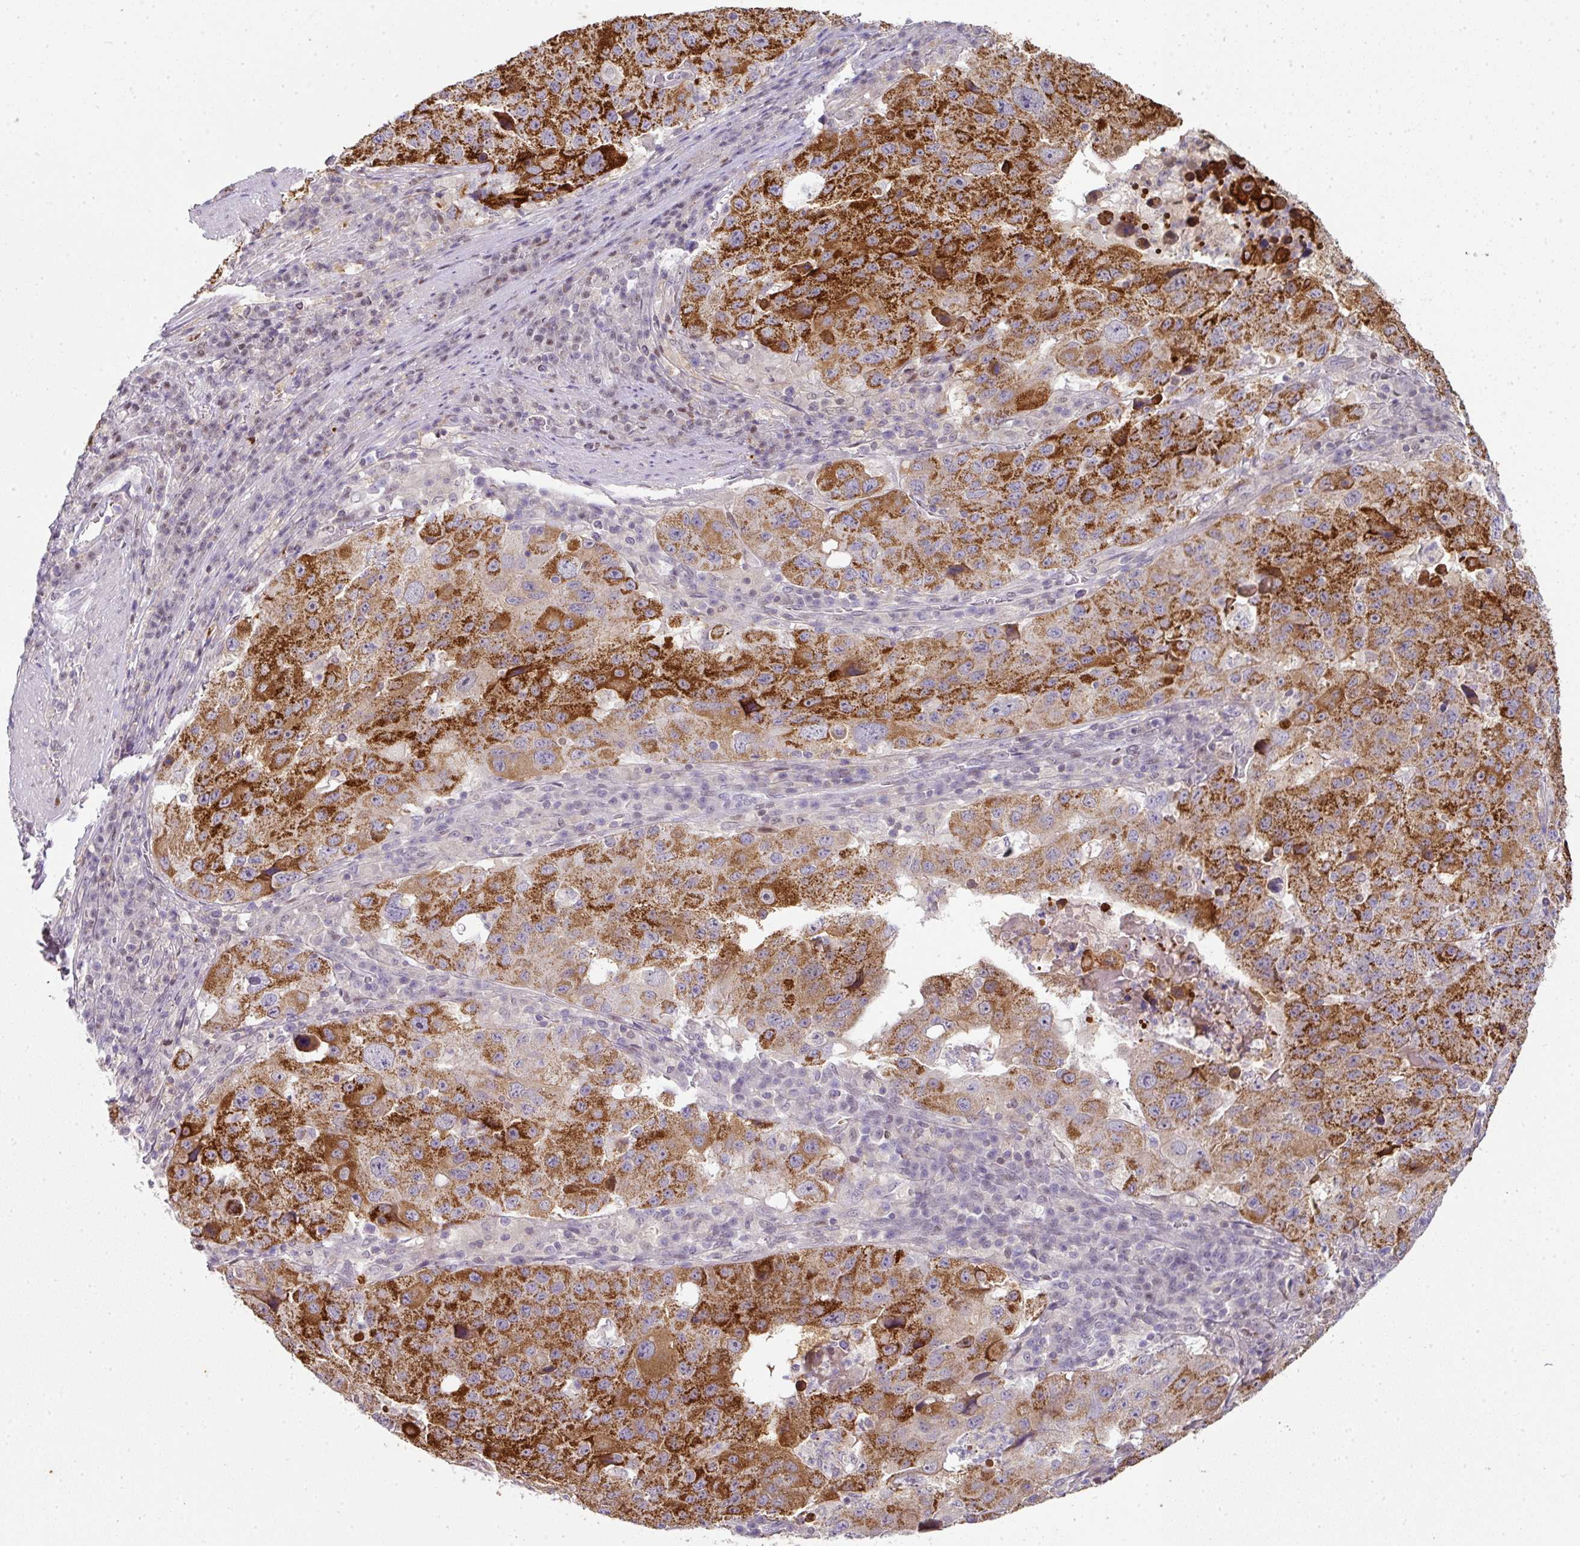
{"staining": {"intensity": "strong", "quantity": ">75%", "location": "cytoplasmic/membranous"}, "tissue": "stomach cancer", "cell_type": "Tumor cells", "image_type": "cancer", "snomed": [{"axis": "morphology", "description": "Adenocarcinoma, NOS"}, {"axis": "topography", "description": "Stomach"}], "caption": "Immunohistochemistry (IHC) micrograph of human stomach cancer (adenocarcinoma) stained for a protein (brown), which reveals high levels of strong cytoplasmic/membranous positivity in about >75% of tumor cells.", "gene": "ANKRD18A", "patient": {"sex": "male", "age": 71}}